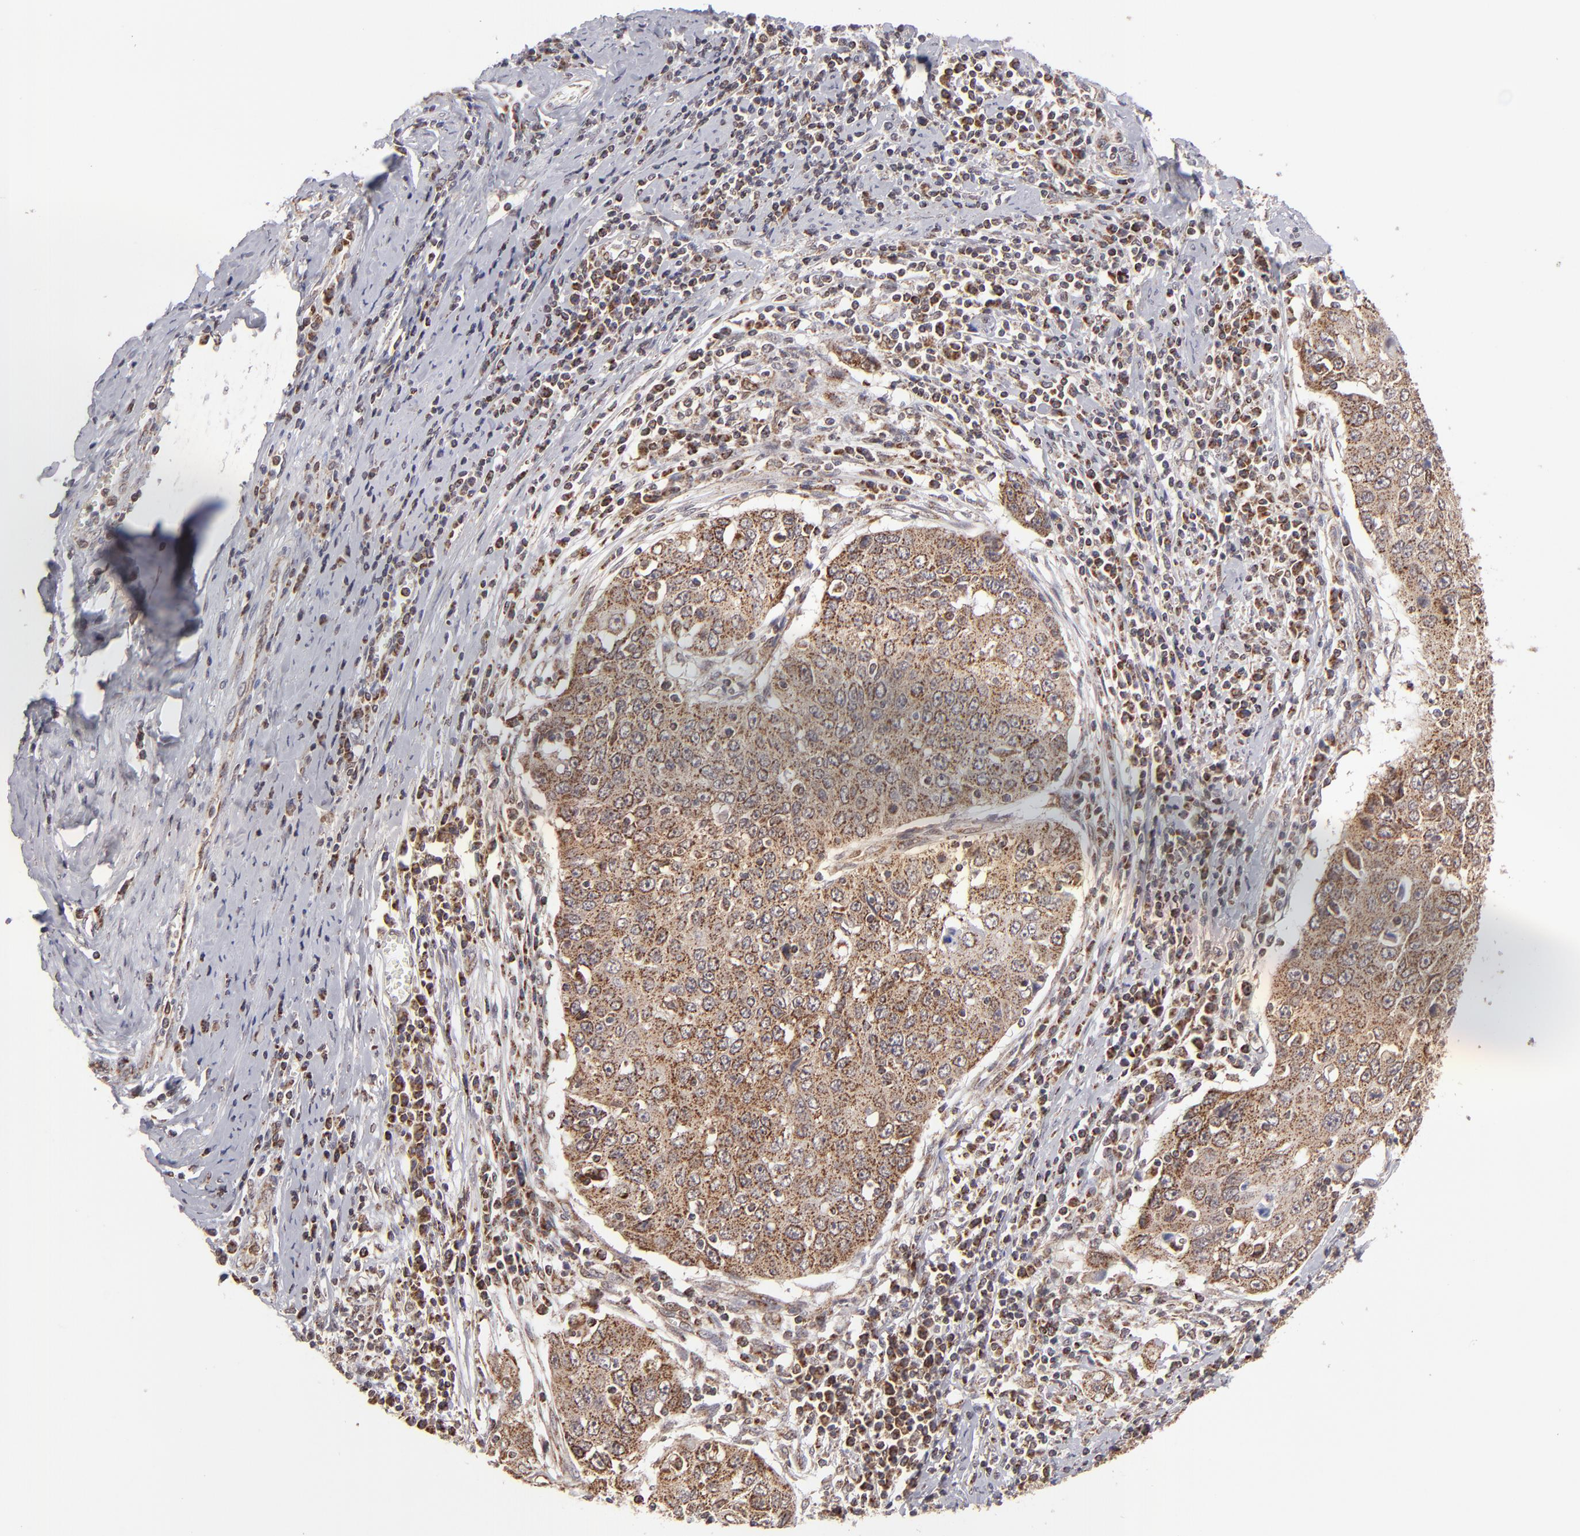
{"staining": {"intensity": "moderate", "quantity": ">75%", "location": "cytoplasmic/membranous"}, "tissue": "cervical cancer", "cell_type": "Tumor cells", "image_type": "cancer", "snomed": [{"axis": "morphology", "description": "Squamous cell carcinoma, NOS"}, {"axis": "topography", "description": "Cervix"}], "caption": "Immunohistochemistry (IHC) histopathology image of neoplastic tissue: human cervical squamous cell carcinoma stained using immunohistochemistry shows medium levels of moderate protein expression localized specifically in the cytoplasmic/membranous of tumor cells, appearing as a cytoplasmic/membranous brown color.", "gene": "SLC15A1", "patient": {"sex": "female", "age": 53}}